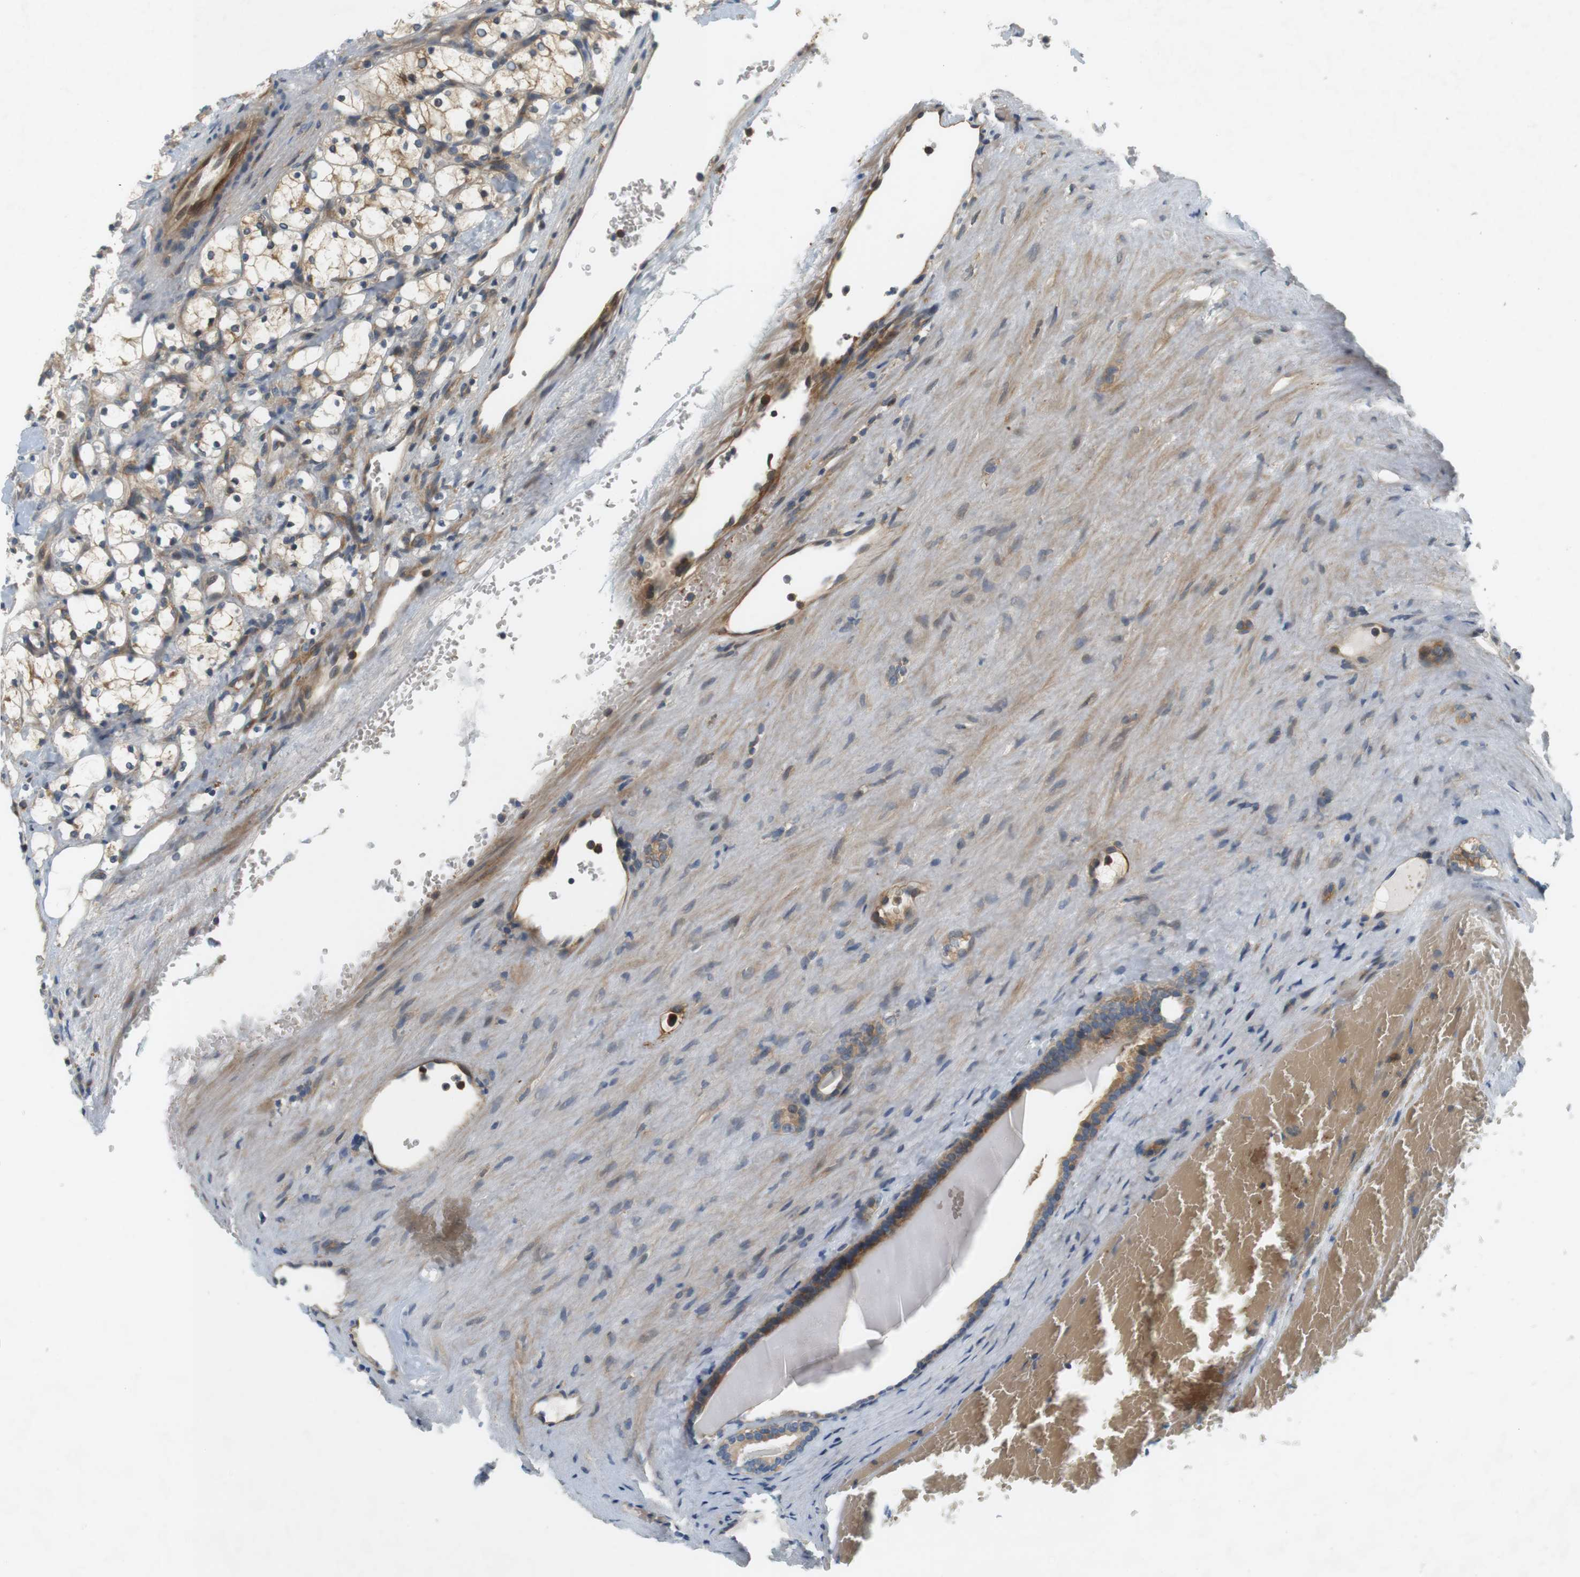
{"staining": {"intensity": "moderate", "quantity": "25%-75%", "location": "cytoplasmic/membranous"}, "tissue": "renal cancer", "cell_type": "Tumor cells", "image_type": "cancer", "snomed": [{"axis": "morphology", "description": "Adenocarcinoma, NOS"}, {"axis": "topography", "description": "Kidney"}], "caption": "Renal cancer (adenocarcinoma) tissue shows moderate cytoplasmic/membranous positivity in about 25%-75% of tumor cells, visualized by immunohistochemistry.", "gene": "SH3GLB1", "patient": {"sex": "female", "age": 69}}